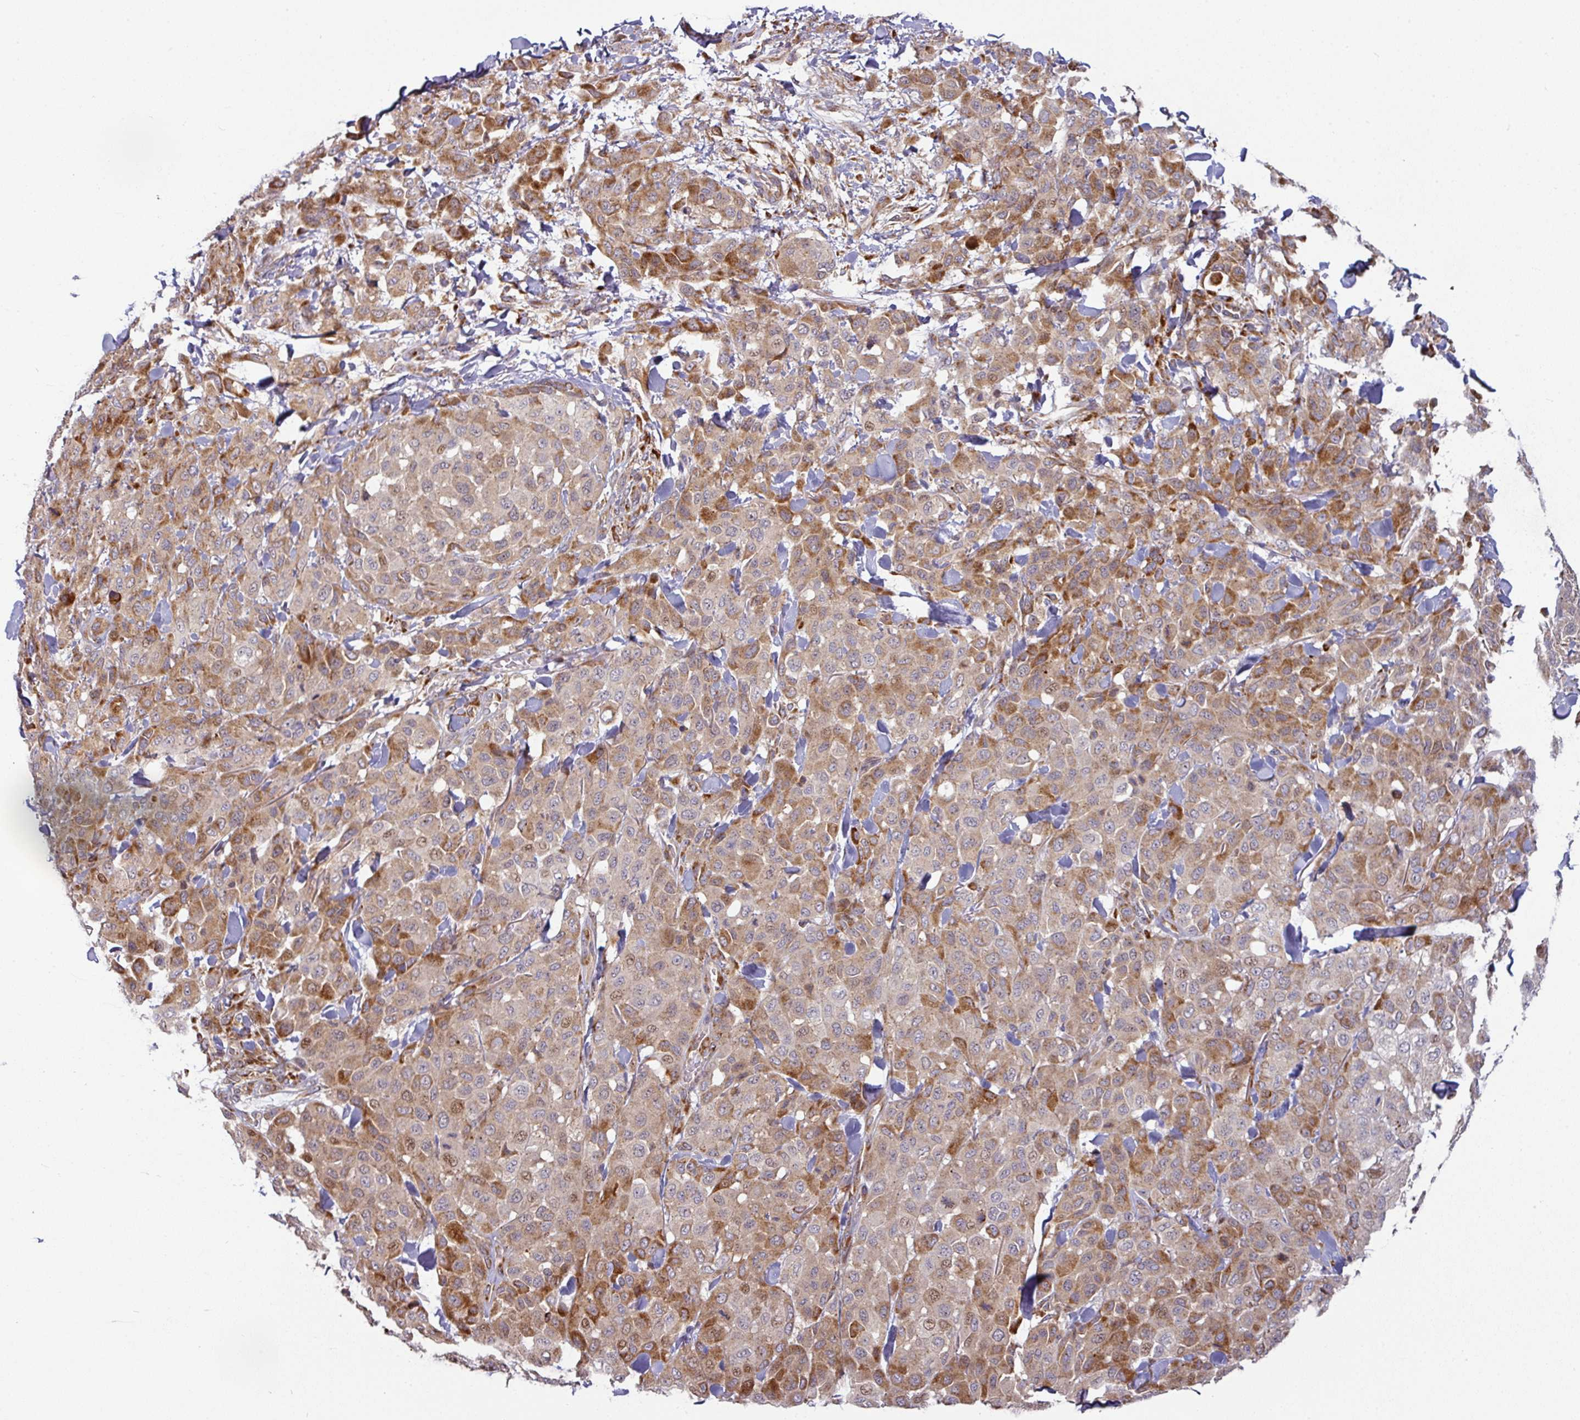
{"staining": {"intensity": "strong", "quantity": "<25%", "location": "cytoplasmic/membranous,nuclear"}, "tissue": "melanoma", "cell_type": "Tumor cells", "image_type": "cancer", "snomed": [{"axis": "morphology", "description": "Malignant melanoma, Metastatic site"}, {"axis": "topography", "description": "Skin"}], "caption": "This photomicrograph exhibits melanoma stained with IHC to label a protein in brown. The cytoplasmic/membranous and nuclear of tumor cells show strong positivity for the protein. Nuclei are counter-stained blue.", "gene": "CASP2", "patient": {"sex": "female", "age": 81}}